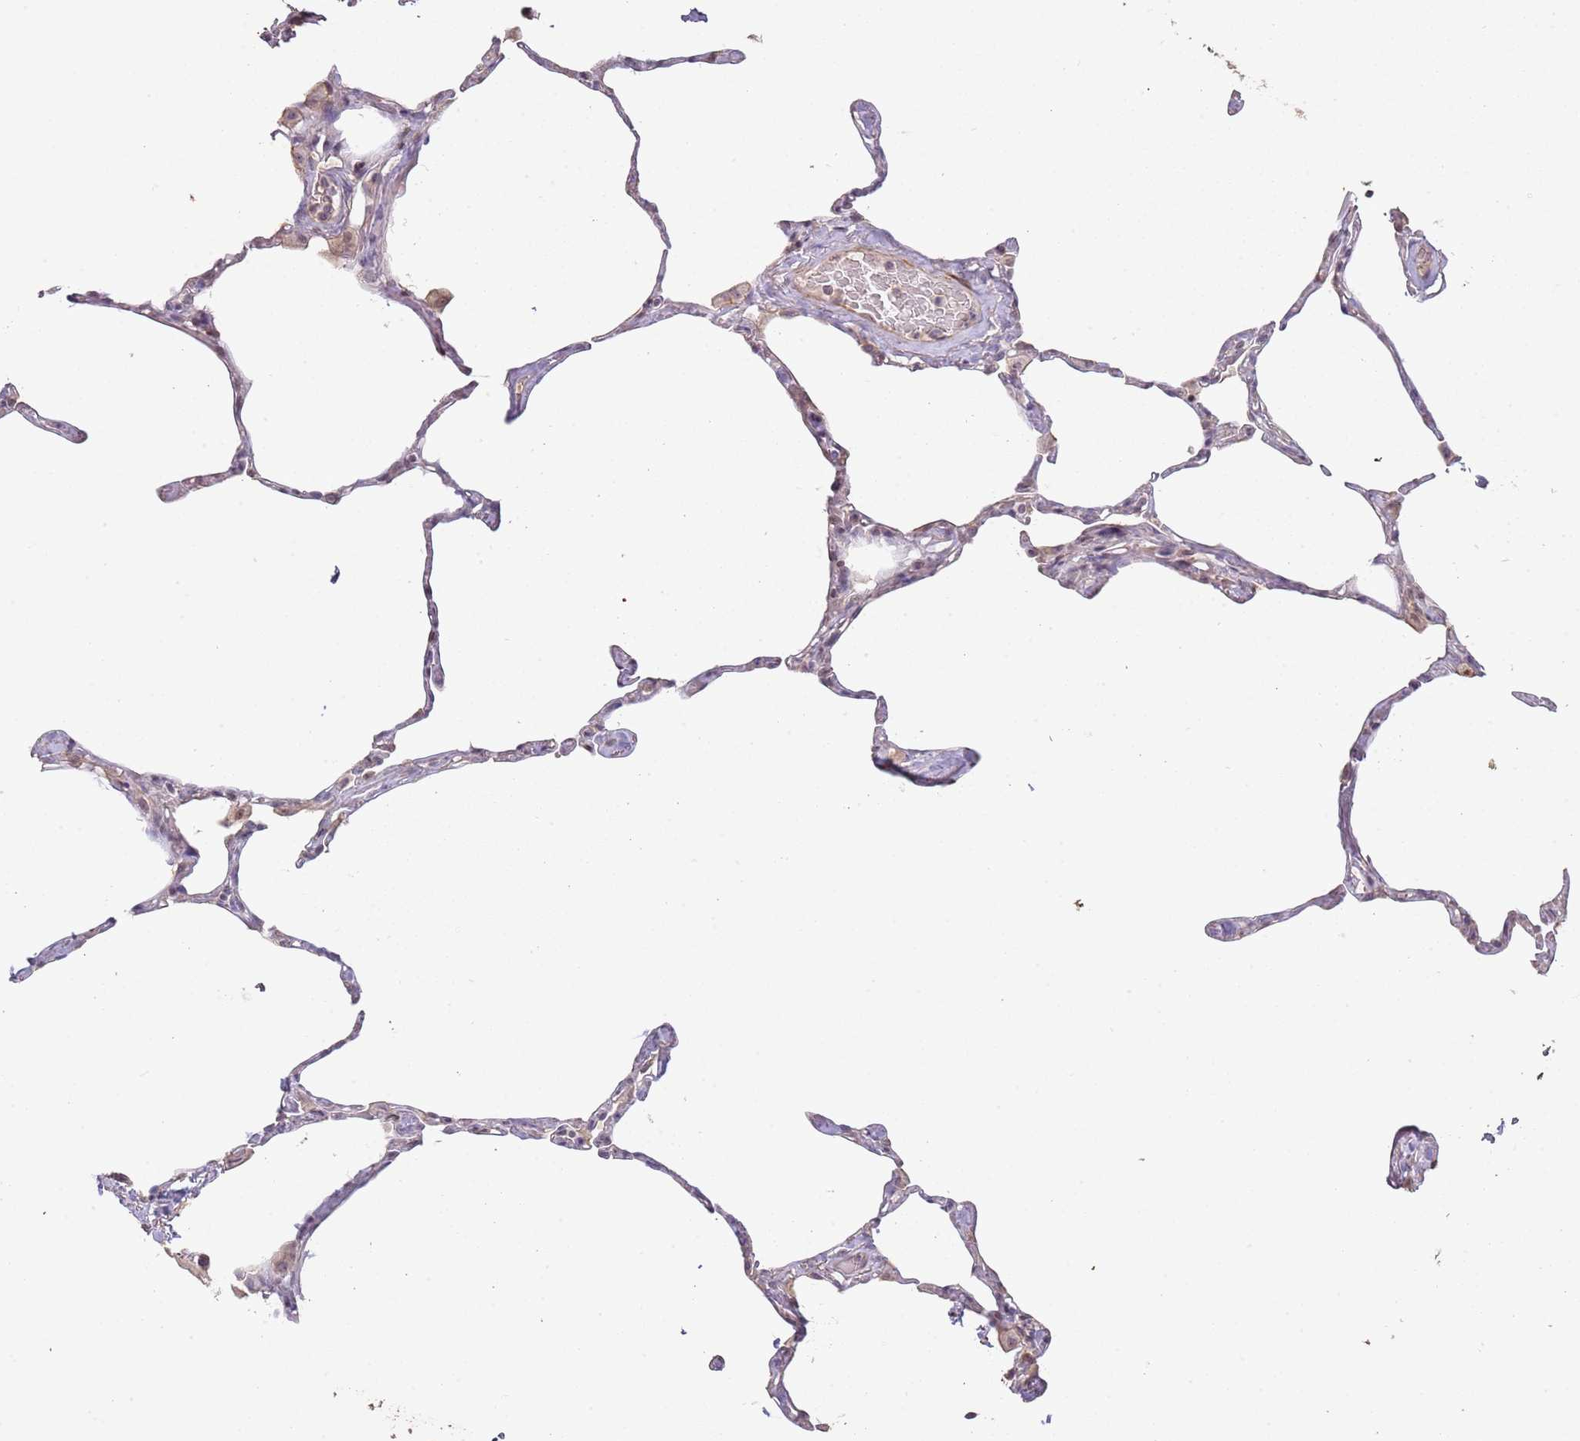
{"staining": {"intensity": "negative", "quantity": "none", "location": "none"}, "tissue": "lung", "cell_type": "Alveolar cells", "image_type": "normal", "snomed": [{"axis": "morphology", "description": "Normal tissue, NOS"}, {"axis": "topography", "description": "Lung"}], "caption": "High power microscopy photomicrograph of an immunohistochemistry (IHC) histopathology image of normal lung, revealing no significant expression in alveolar cells.", "gene": "ADTRP", "patient": {"sex": "male", "age": 65}}